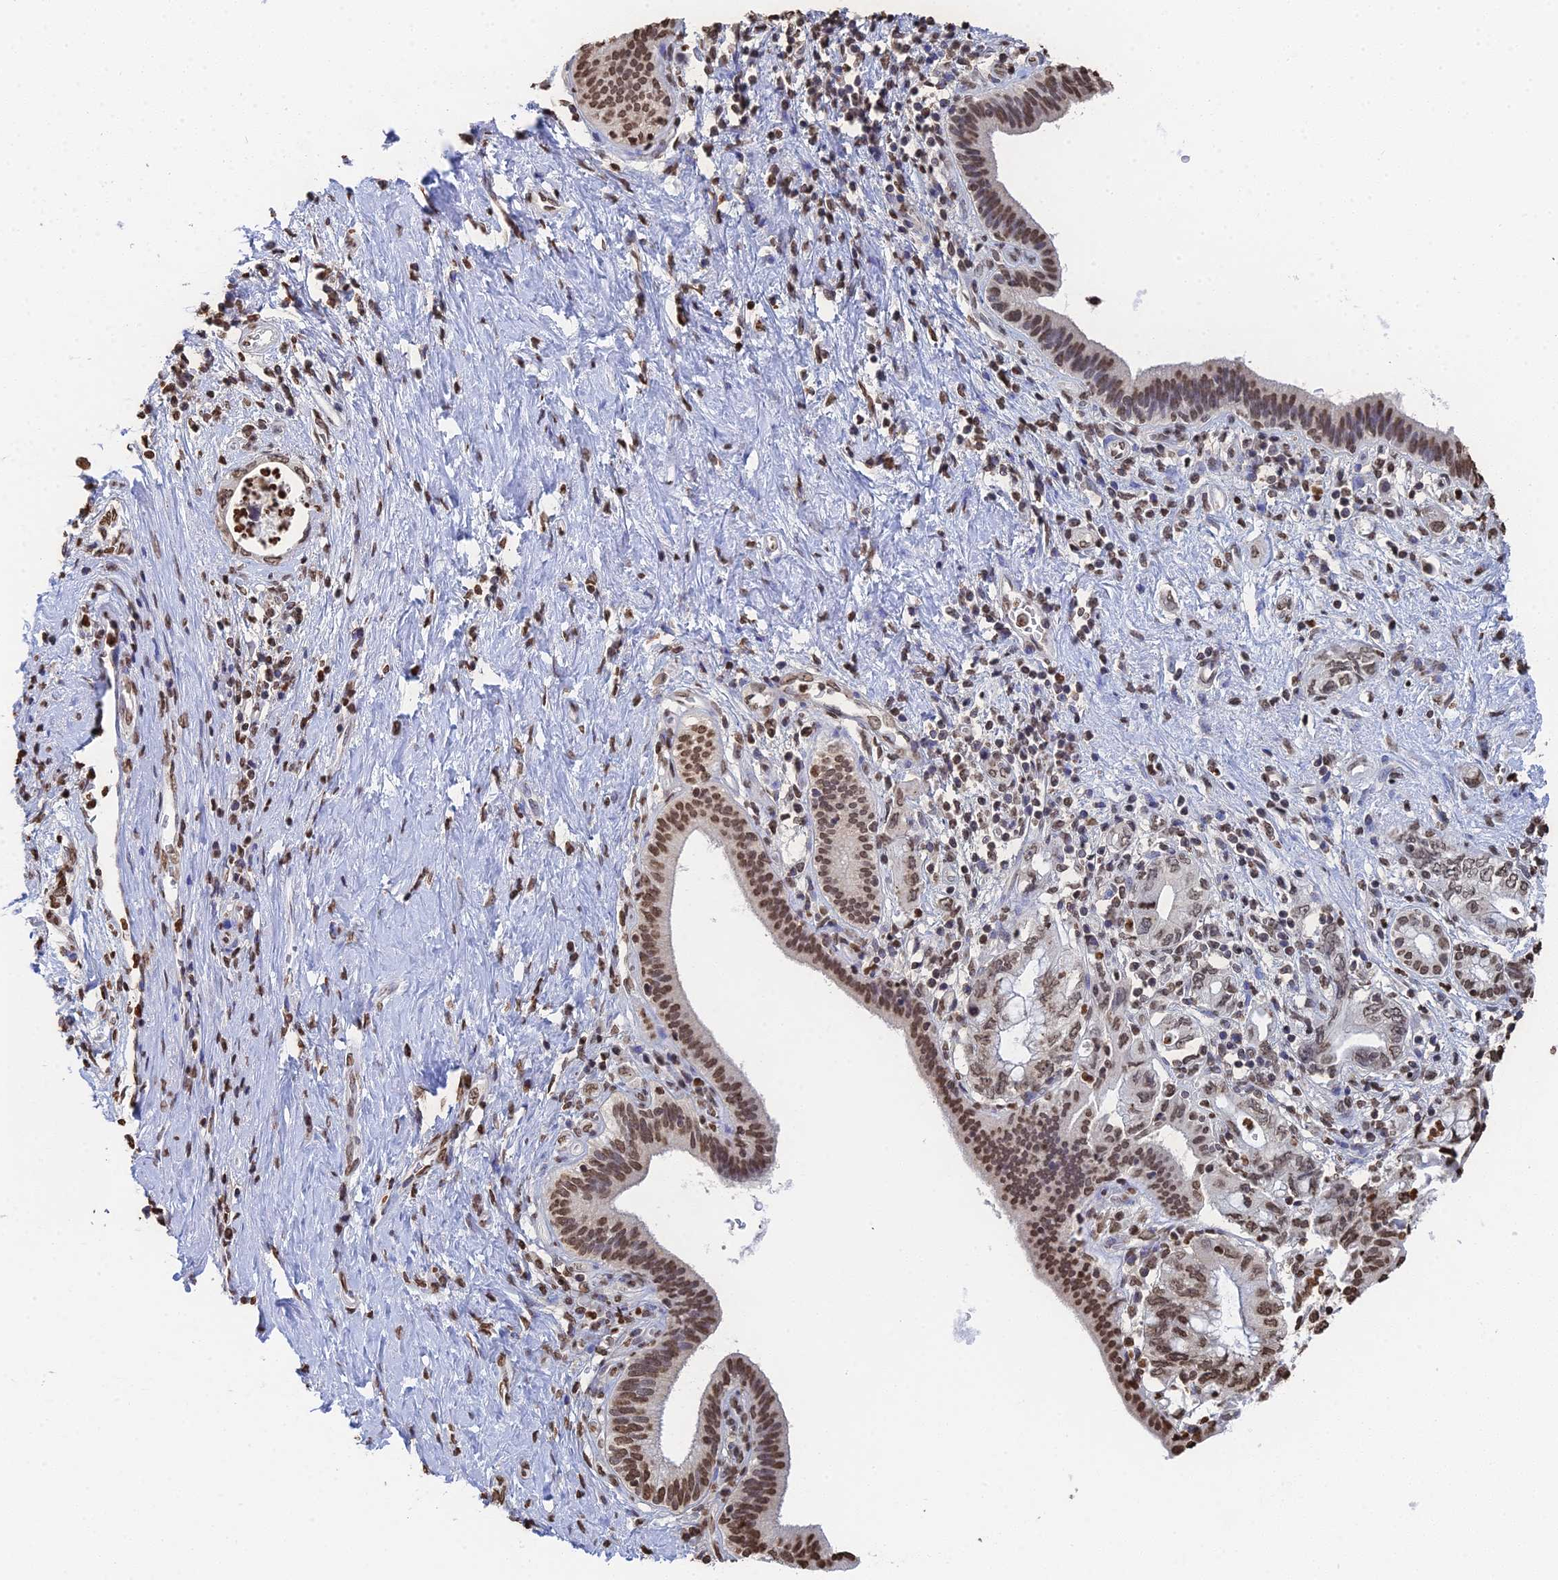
{"staining": {"intensity": "moderate", "quantity": ">75%", "location": "nuclear"}, "tissue": "pancreatic cancer", "cell_type": "Tumor cells", "image_type": "cancer", "snomed": [{"axis": "morphology", "description": "Adenocarcinoma, NOS"}, {"axis": "topography", "description": "Pancreas"}], "caption": "High-magnification brightfield microscopy of pancreatic cancer (adenocarcinoma) stained with DAB (brown) and counterstained with hematoxylin (blue). tumor cells exhibit moderate nuclear positivity is seen in approximately>75% of cells.", "gene": "GBP3", "patient": {"sex": "female", "age": 73}}